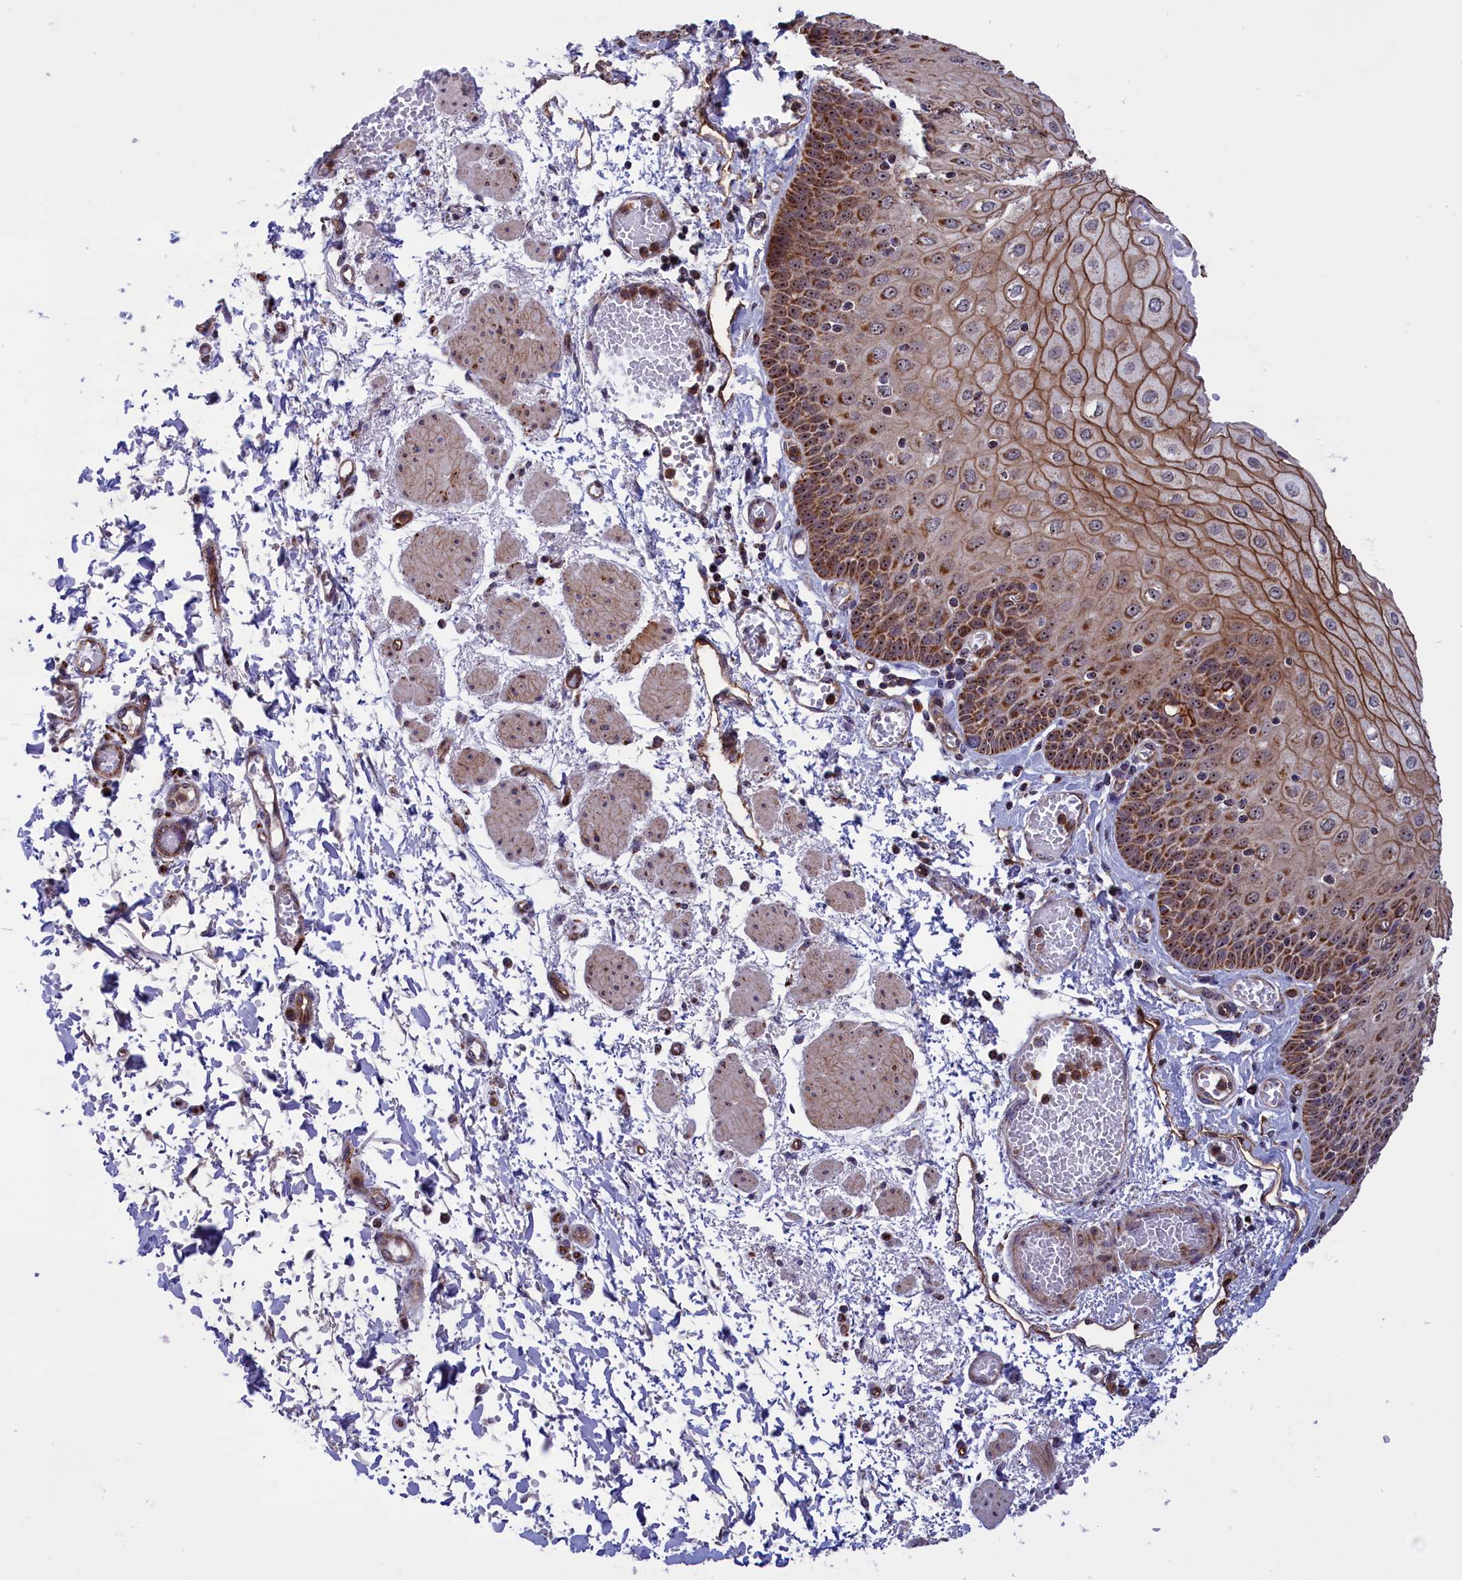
{"staining": {"intensity": "moderate", "quantity": ">75%", "location": "cytoplasmic/membranous,nuclear"}, "tissue": "esophagus", "cell_type": "Squamous epithelial cells", "image_type": "normal", "snomed": [{"axis": "morphology", "description": "Normal tissue, NOS"}, {"axis": "topography", "description": "Esophagus"}], "caption": "Immunohistochemistry (IHC) (DAB (3,3'-diaminobenzidine)) staining of normal esophagus shows moderate cytoplasmic/membranous,nuclear protein positivity in about >75% of squamous epithelial cells.", "gene": "MPND", "patient": {"sex": "male", "age": 81}}